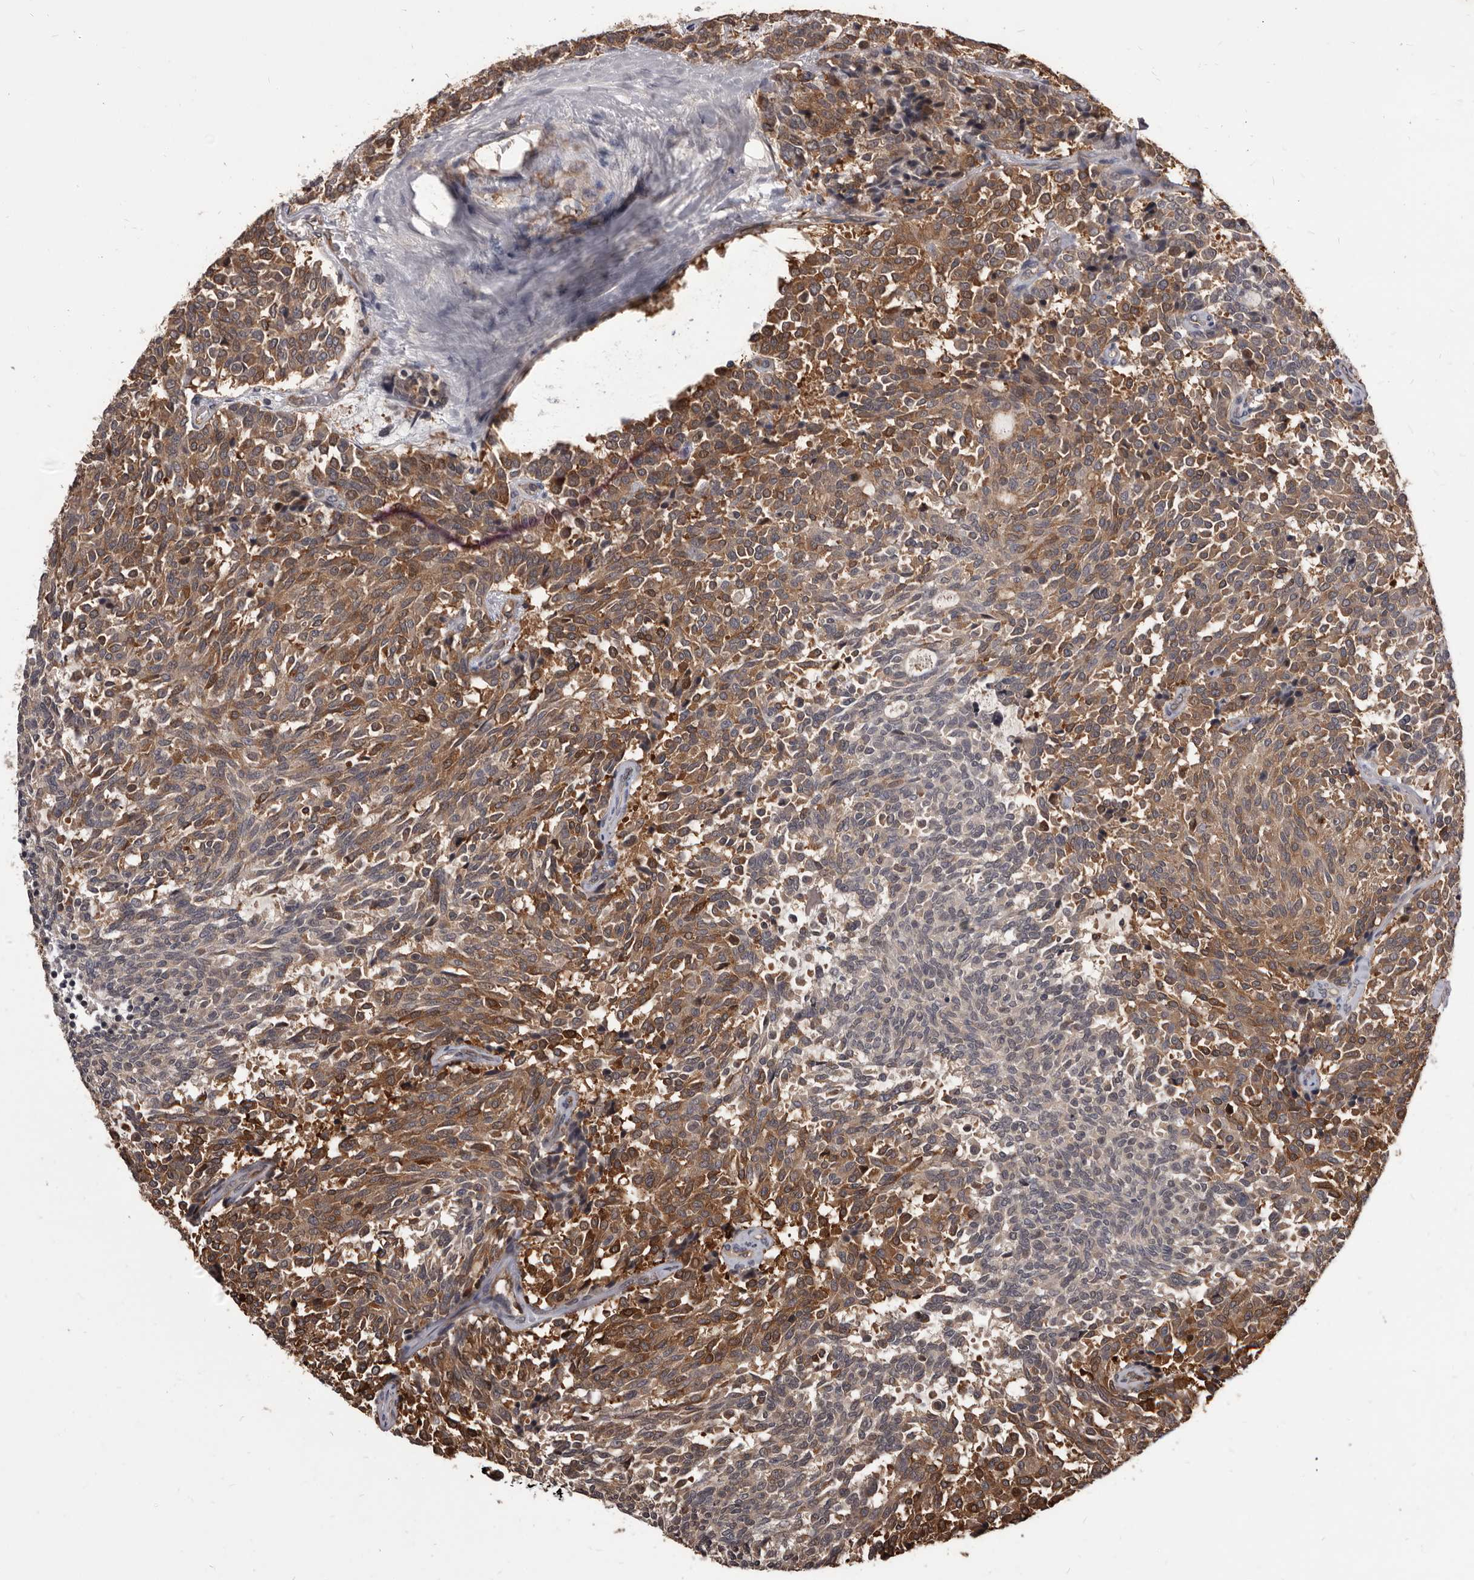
{"staining": {"intensity": "strong", "quantity": "25%-75%", "location": "cytoplasmic/membranous"}, "tissue": "carcinoid", "cell_type": "Tumor cells", "image_type": "cancer", "snomed": [{"axis": "morphology", "description": "Carcinoid, malignant, NOS"}, {"axis": "topography", "description": "Pancreas"}], "caption": "Strong cytoplasmic/membranous protein staining is identified in approximately 25%-75% of tumor cells in carcinoid (malignant).", "gene": "ADAMTS20", "patient": {"sex": "female", "age": 54}}